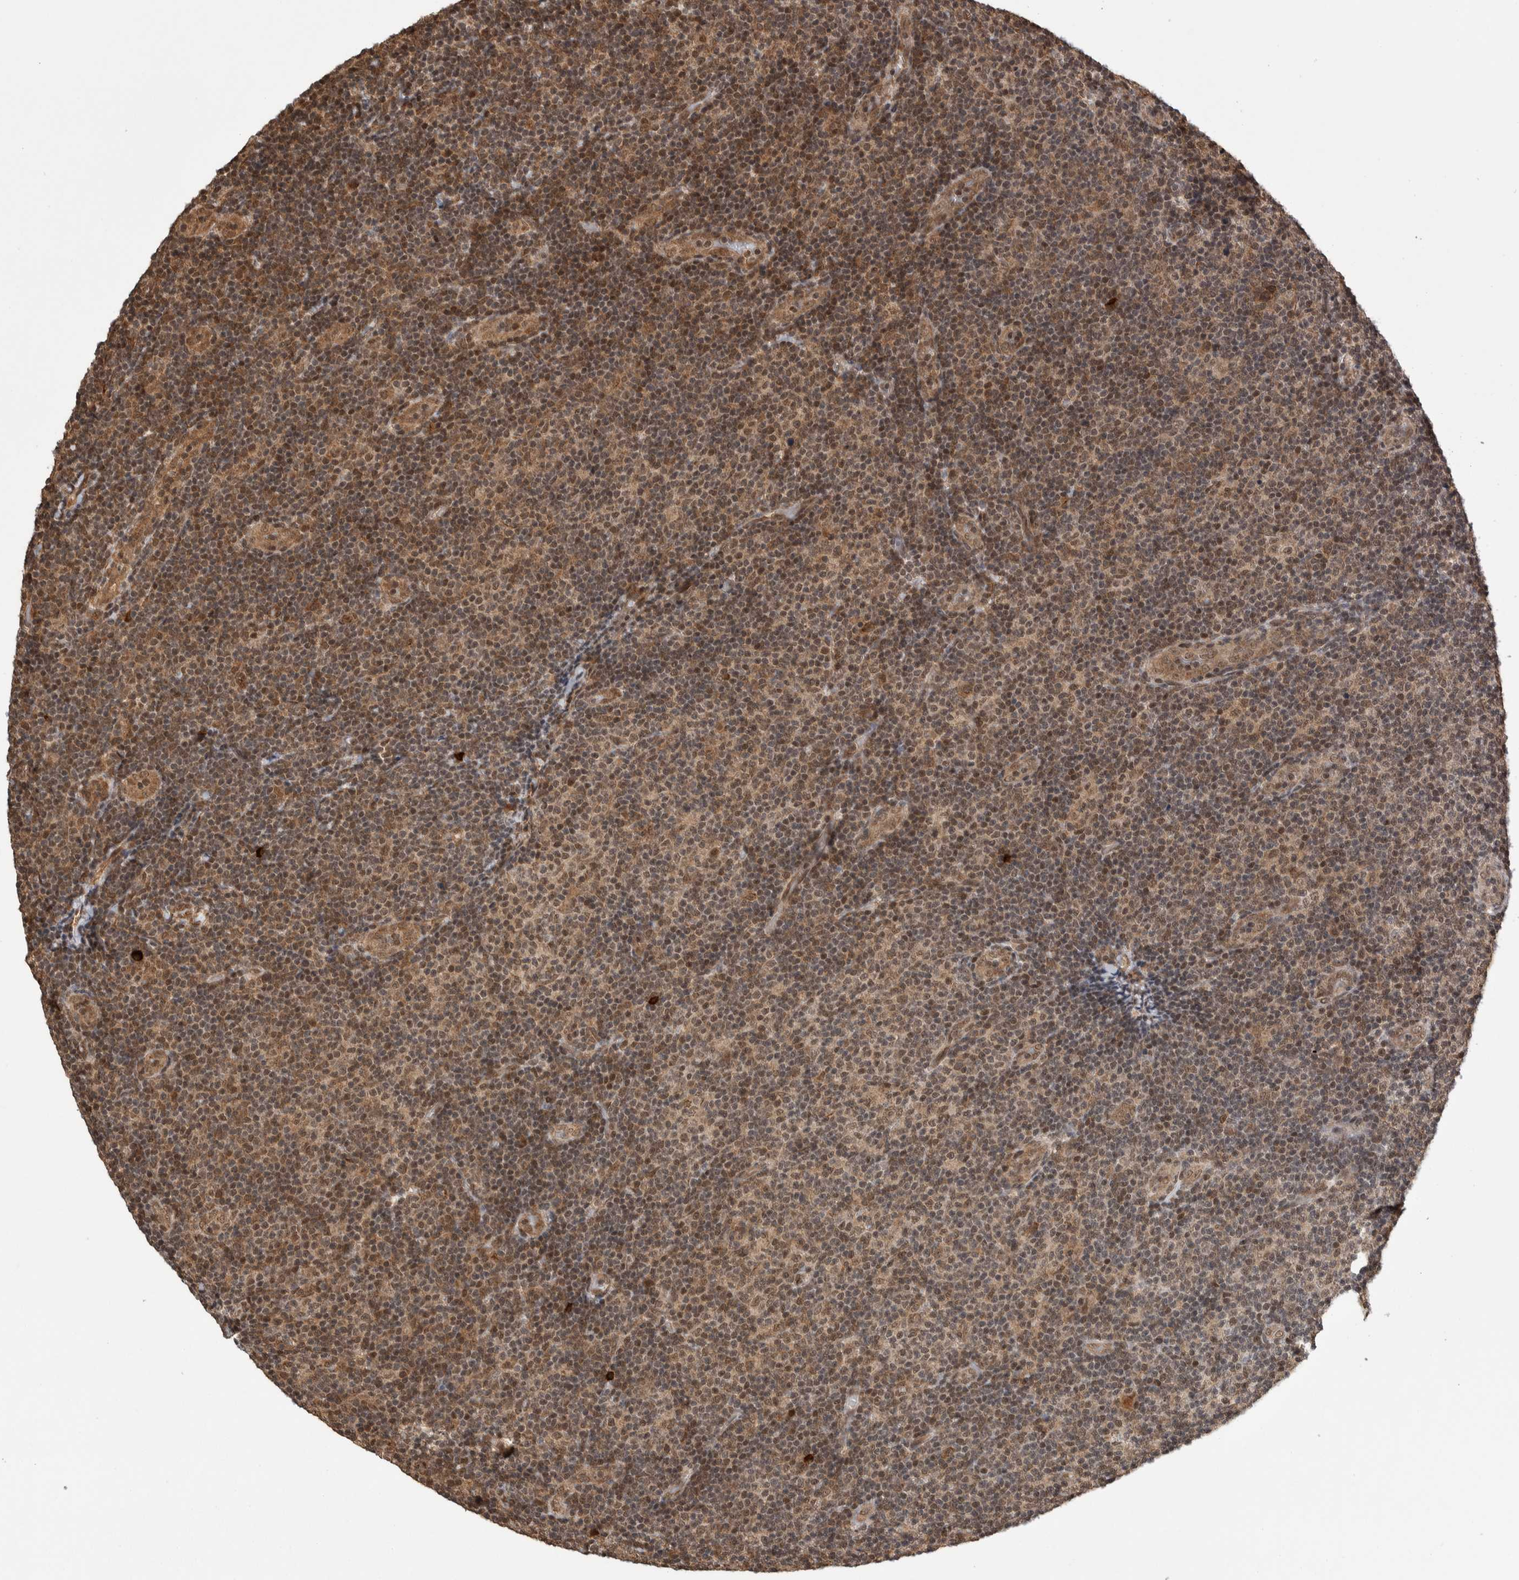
{"staining": {"intensity": "moderate", "quantity": "25%-75%", "location": "cytoplasmic/membranous,nuclear"}, "tissue": "lymphoma", "cell_type": "Tumor cells", "image_type": "cancer", "snomed": [{"axis": "morphology", "description": "Malignant lymphoma, non-Hodgkin's type, Low grade"}, {"axis": "topography", "description": "Lymph node"}], "caption": "Protein expression analysis of lymphoma exhibits moderate cytoplasmic/membranous and nuclear expression in about 25%-75% of tumor cells.", "gene": "ZNF592", "patient": {"sex": "male", "age": 83}}